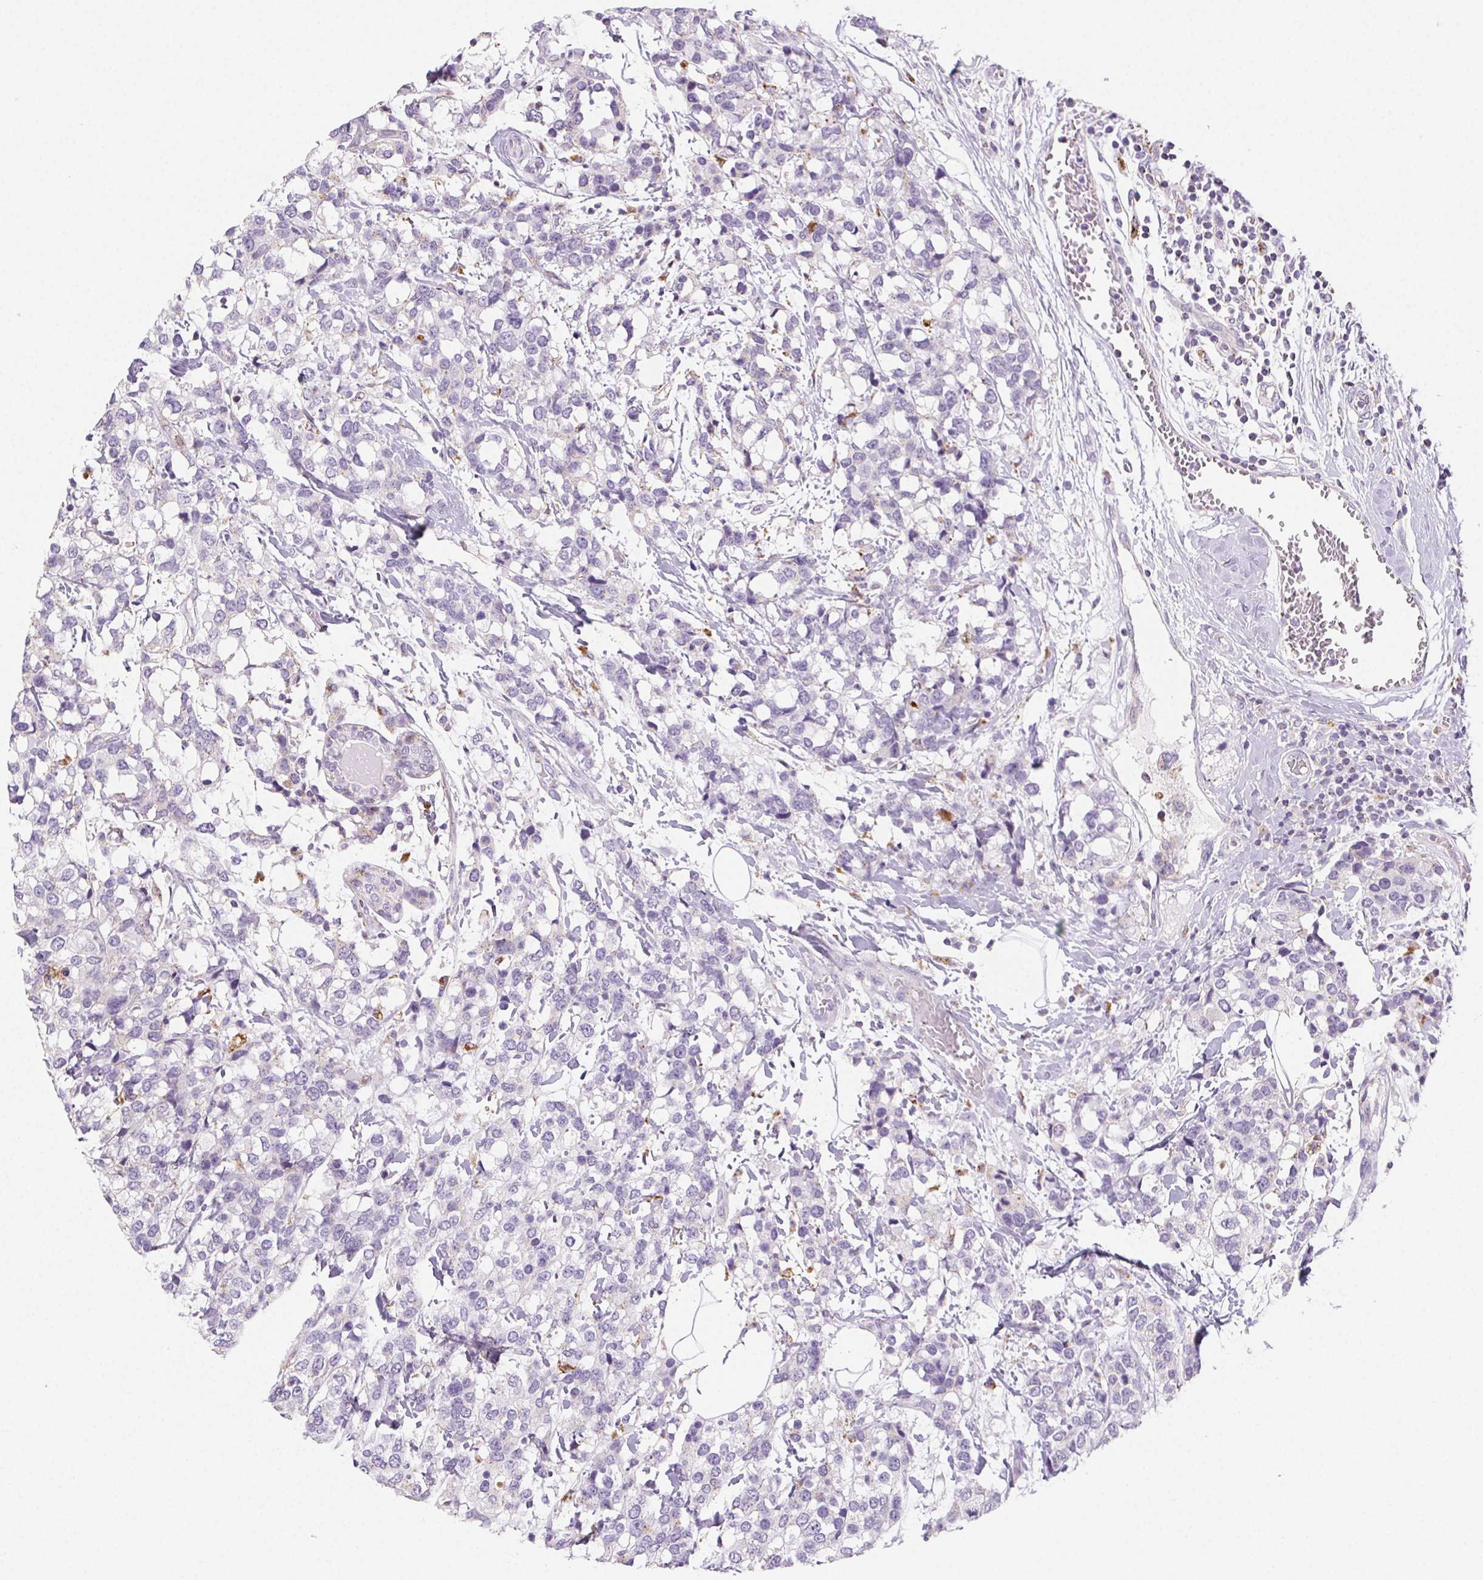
{"staining": {"intensity": "negative", "quantity": "none", "location": "none"}, "tissue": "breast cancer", "cell_type": "Tumor cells", "image_type": "cancer", "snomed": [{"axis": "morphology", "description": "Lobular carcinoma"}, {"axis": "topography", "description": "Breast"}], "caption": "High power microscopy micrograph of an IHC histopathology image of lobular carcinoma (breast), revealing no significant expression in tumor cells. Brightfield microscopy of immunohistochemistry stained with DAB (brown) and hematoxylin (blue), captured at high magnification.", "gene": "LIPA", "patient": {"sex": "female", "age": 59}}